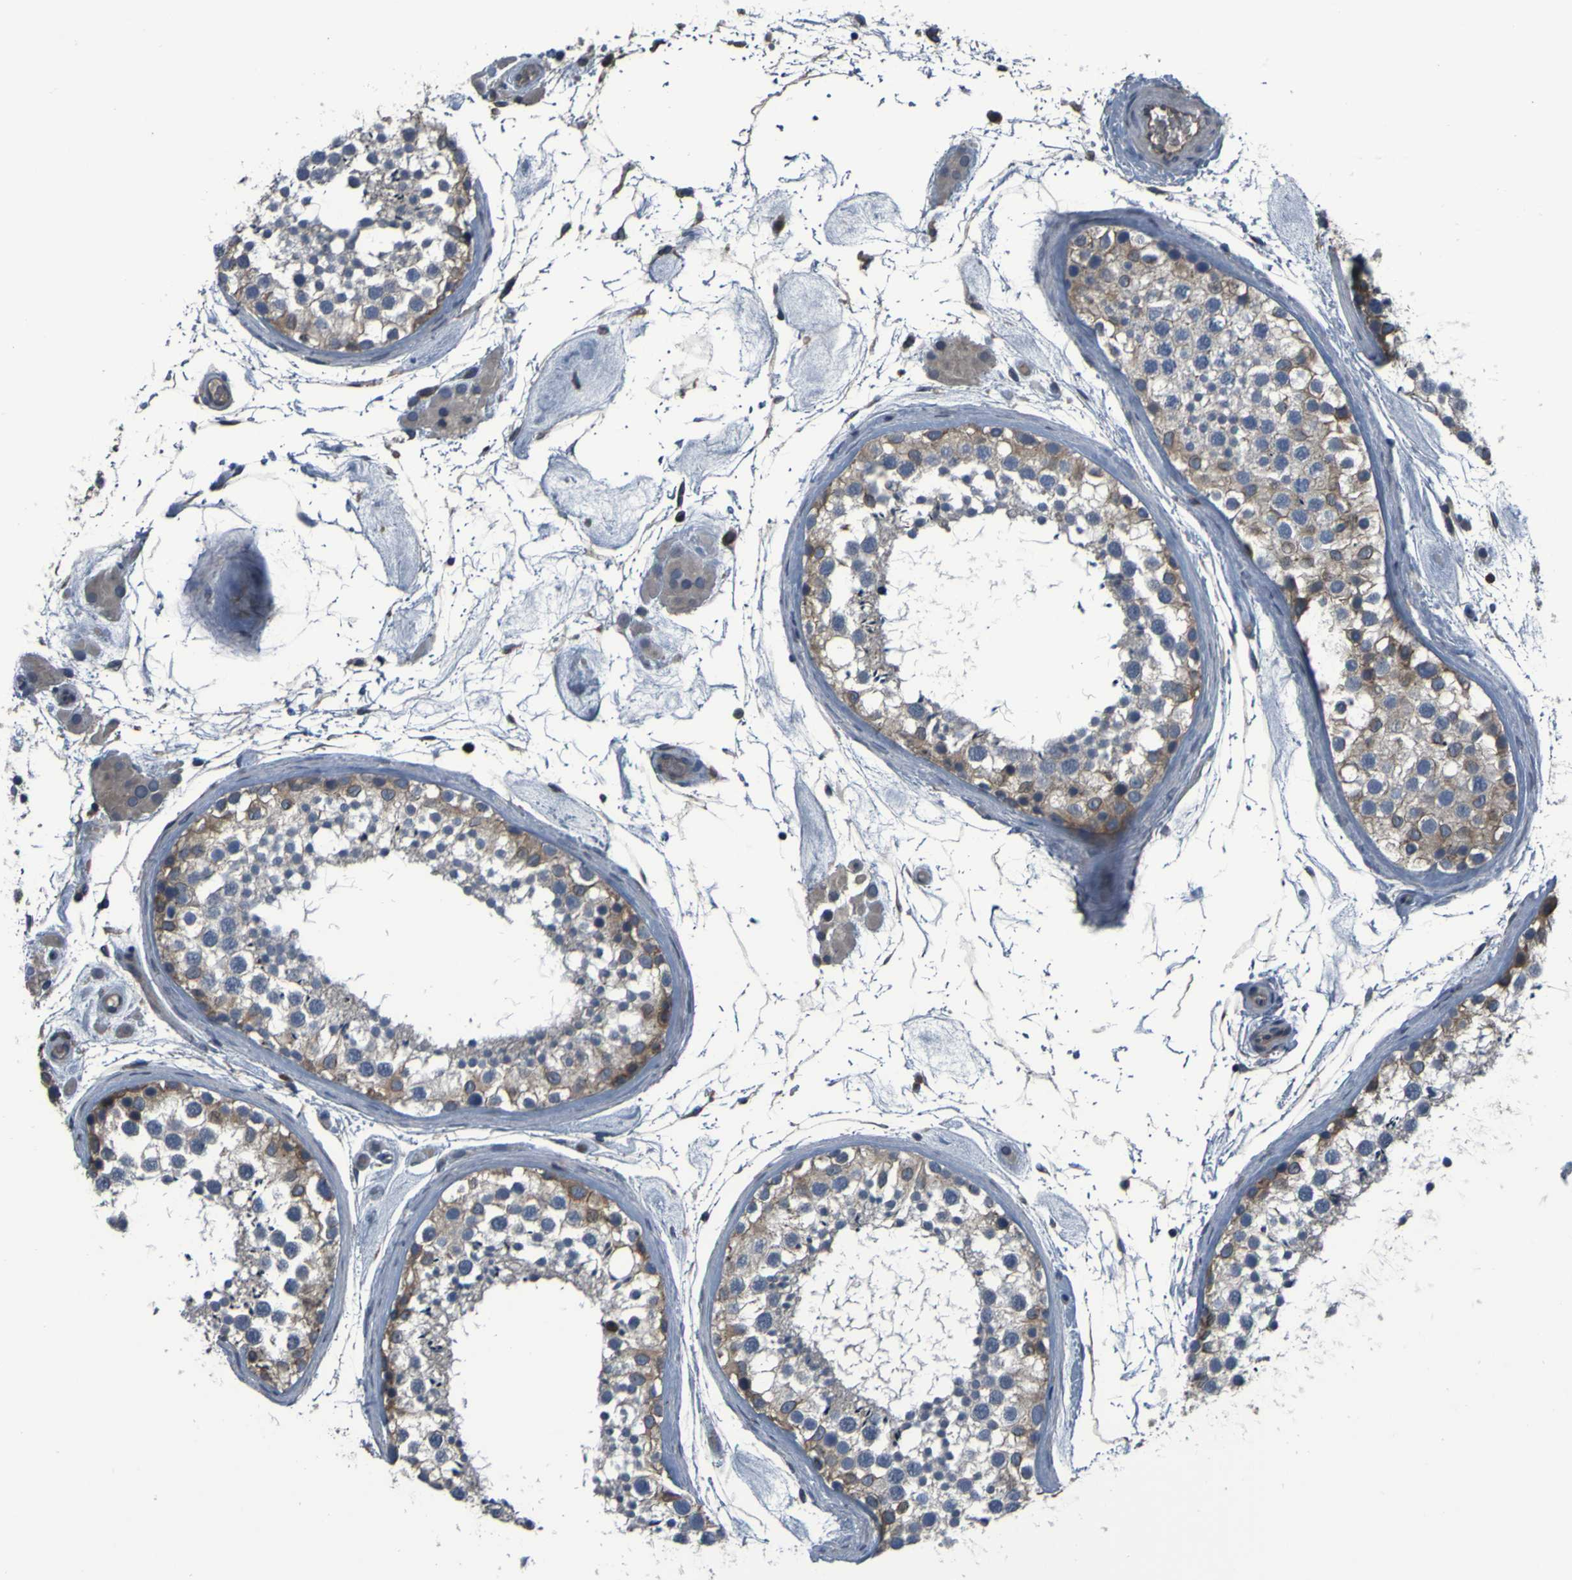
{"staining": {"intensity": "weak", "quantity": "25%-75%", "location": "cytoplasmic/membranous"}, "tissue": "testis", "cell_type": "Cells in seminiferous ducts", "image_type": "normal", "snomed": [{"axis": "morphology", "description": "Normal tissue, NOS"}, {"axis": "topography", "description": "Testis"}], "caption": "Human testis stained with a brown dye shows weak cytoplasmic/membranous positive expression in about 25%-75% of cells in seminiferous ducts.", "gene": "GRAMD1A", "patient": {"sex": "male", "age": 46}}